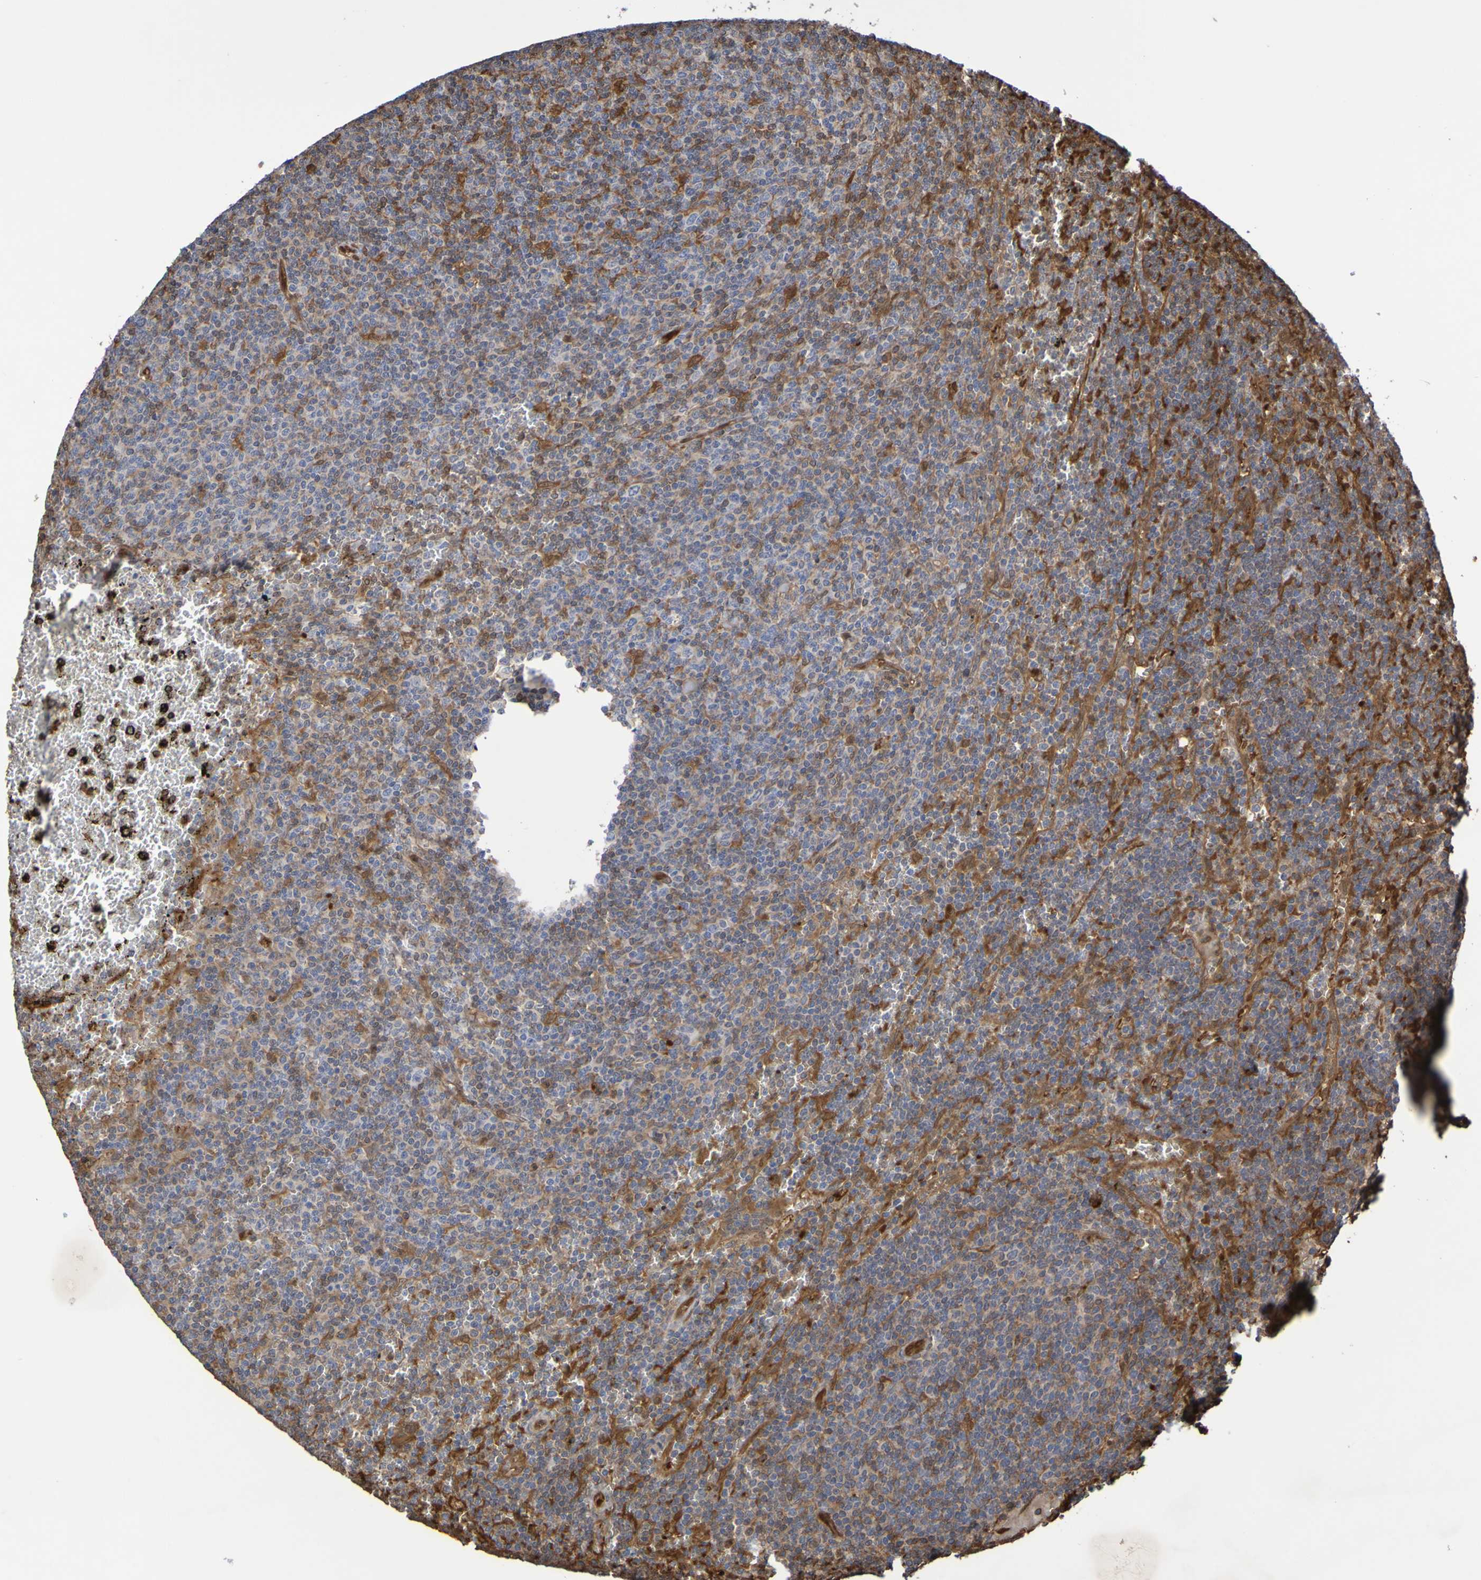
{"staining": {"intensity": "moderate", "quantity": ">75%", "location": "cytoplasmic/membranous"}, "tissue": "lymphoma", "cell_type": "Tumor cells", "image_type": "cancer", "snomed": [{"axis": "morphology", "description": "Malignant lymphoma, non-Hodgkin's type, Low grade"}, {"axis": "topography", "description": "Spleen"}], "caption": "Protein staining by IHC exhibits moderate cytoplasmic/membranous positivity in about >75% of tumor cells in lymphoma.", "gene": "SERPINB6", "patient": {"sex": "female", "age": 50}}